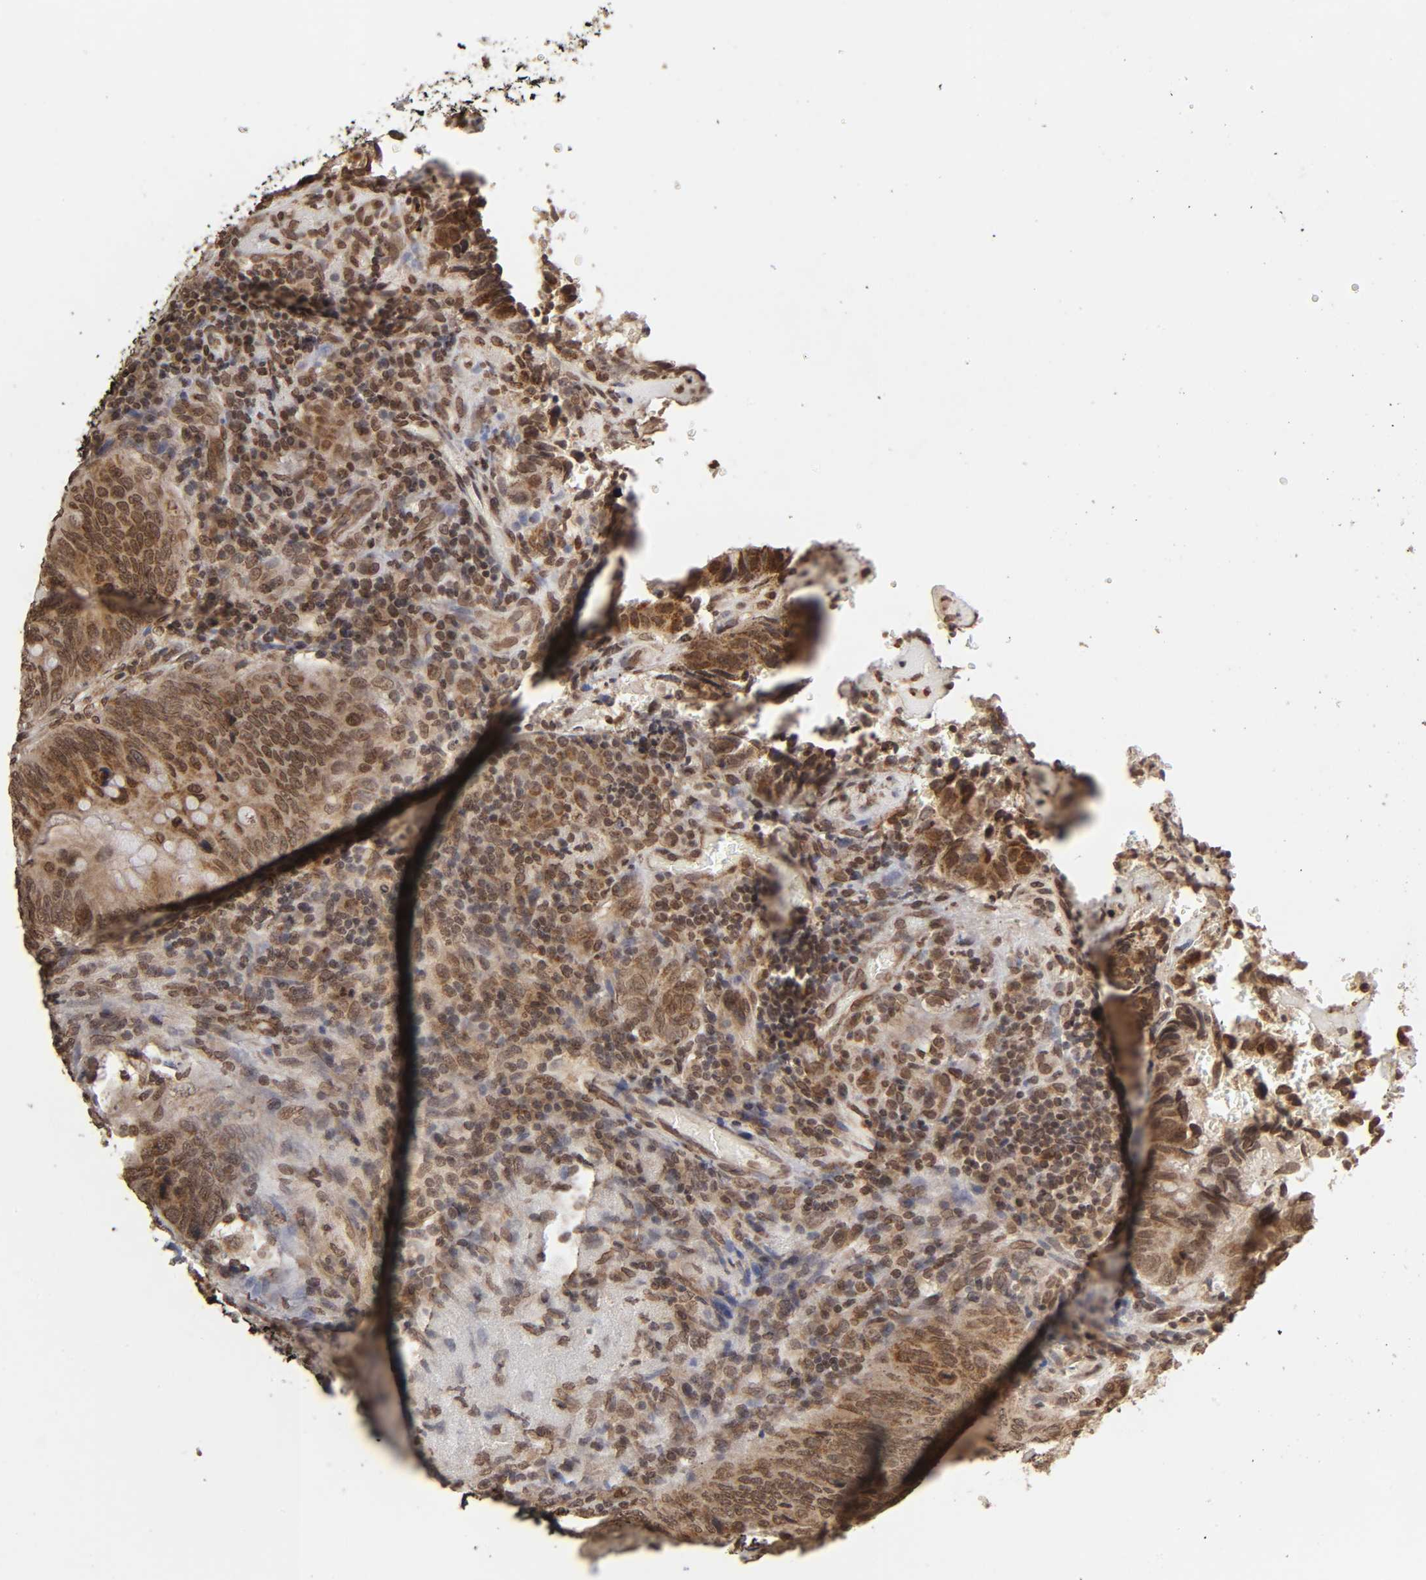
{"staining": {"intensity": "moderate", "quantity": ">75%", "location": "cytoplasmic/membranous,nuclear"}, "tissue": "colorectal cancer", "cell_type": "Tumor cells", "image_type": "cancer", "snomed": [{"axis": "morphology", "description": "Normal tissue, NOS"}, {"axis": "morphology", "description": "Adenocarcinoma, NOS"}, {"axis": "topography", "description": "Rectum"}, {"axis": "topography", "description": "Peripheral nerve tissue"}], "caption": "Brown immunohistochemical staining in colorectal cancer (adenocarcinoma) demonstrates moderate cytoplasmic/membranous and nuclear expression in approximately >75% of tumor cells.", "gene": "MLLT6", "patient": {"sex": "male", "age": 92}}